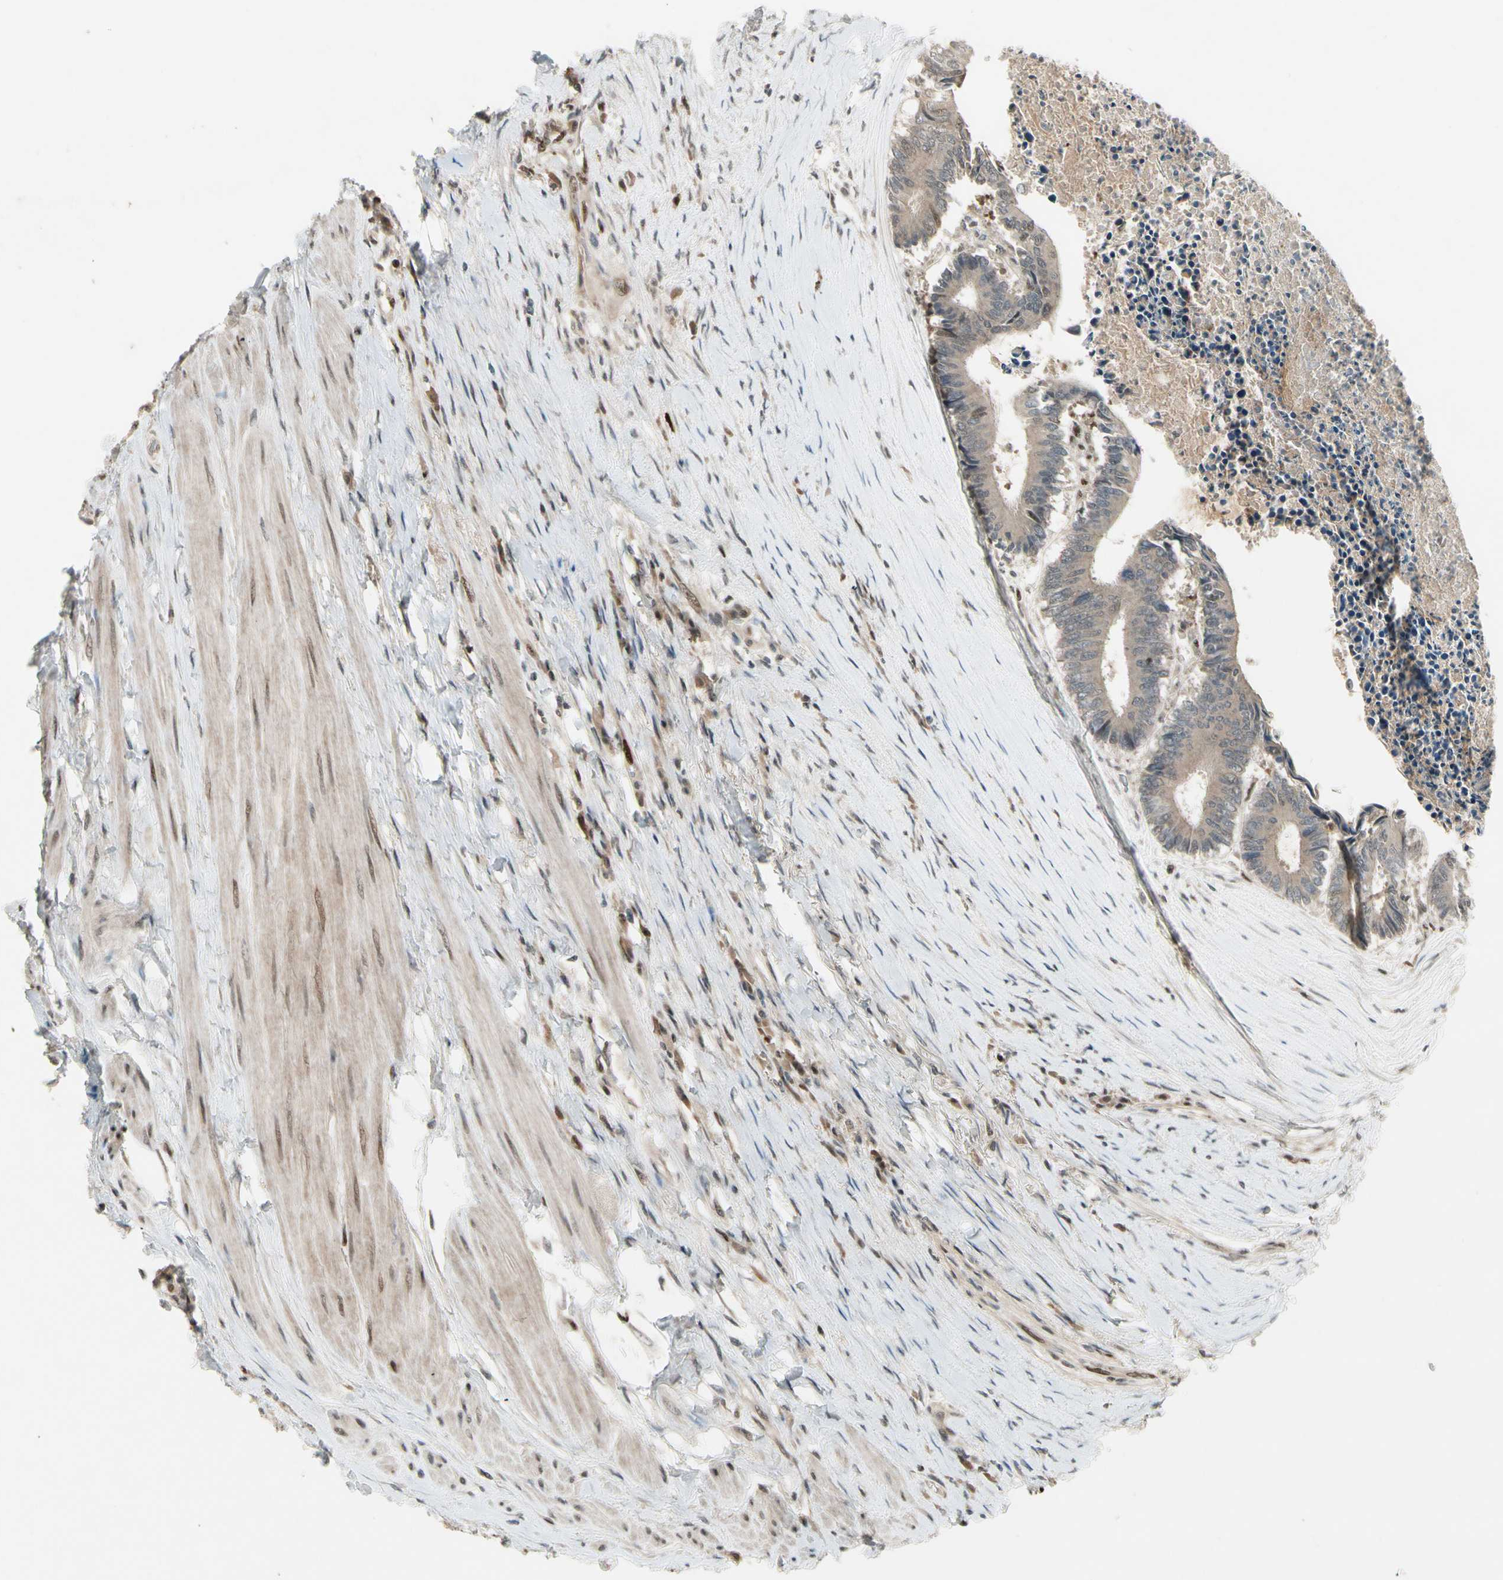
{"staining": {"intensity": "negative", "quantity": "none", "location": "none"}, "tissue": "colorectal cancer", "cell_type": "Tumor cells", "image_type": "cancer", "snomed": [{"axis": "morphology", "description": "Adenocarcinoma, NOS"}, {"axis": "topography", "description": "Rectum"}], "caption": "IHC histopathology image of neoplastic tissue: human colorectal cancer (adenocarcinoma) stained with DAB displays no significant protein staining in tumor cells.", "gene": "CDK11A", "patient": {"sex": "male", "age": 63}}